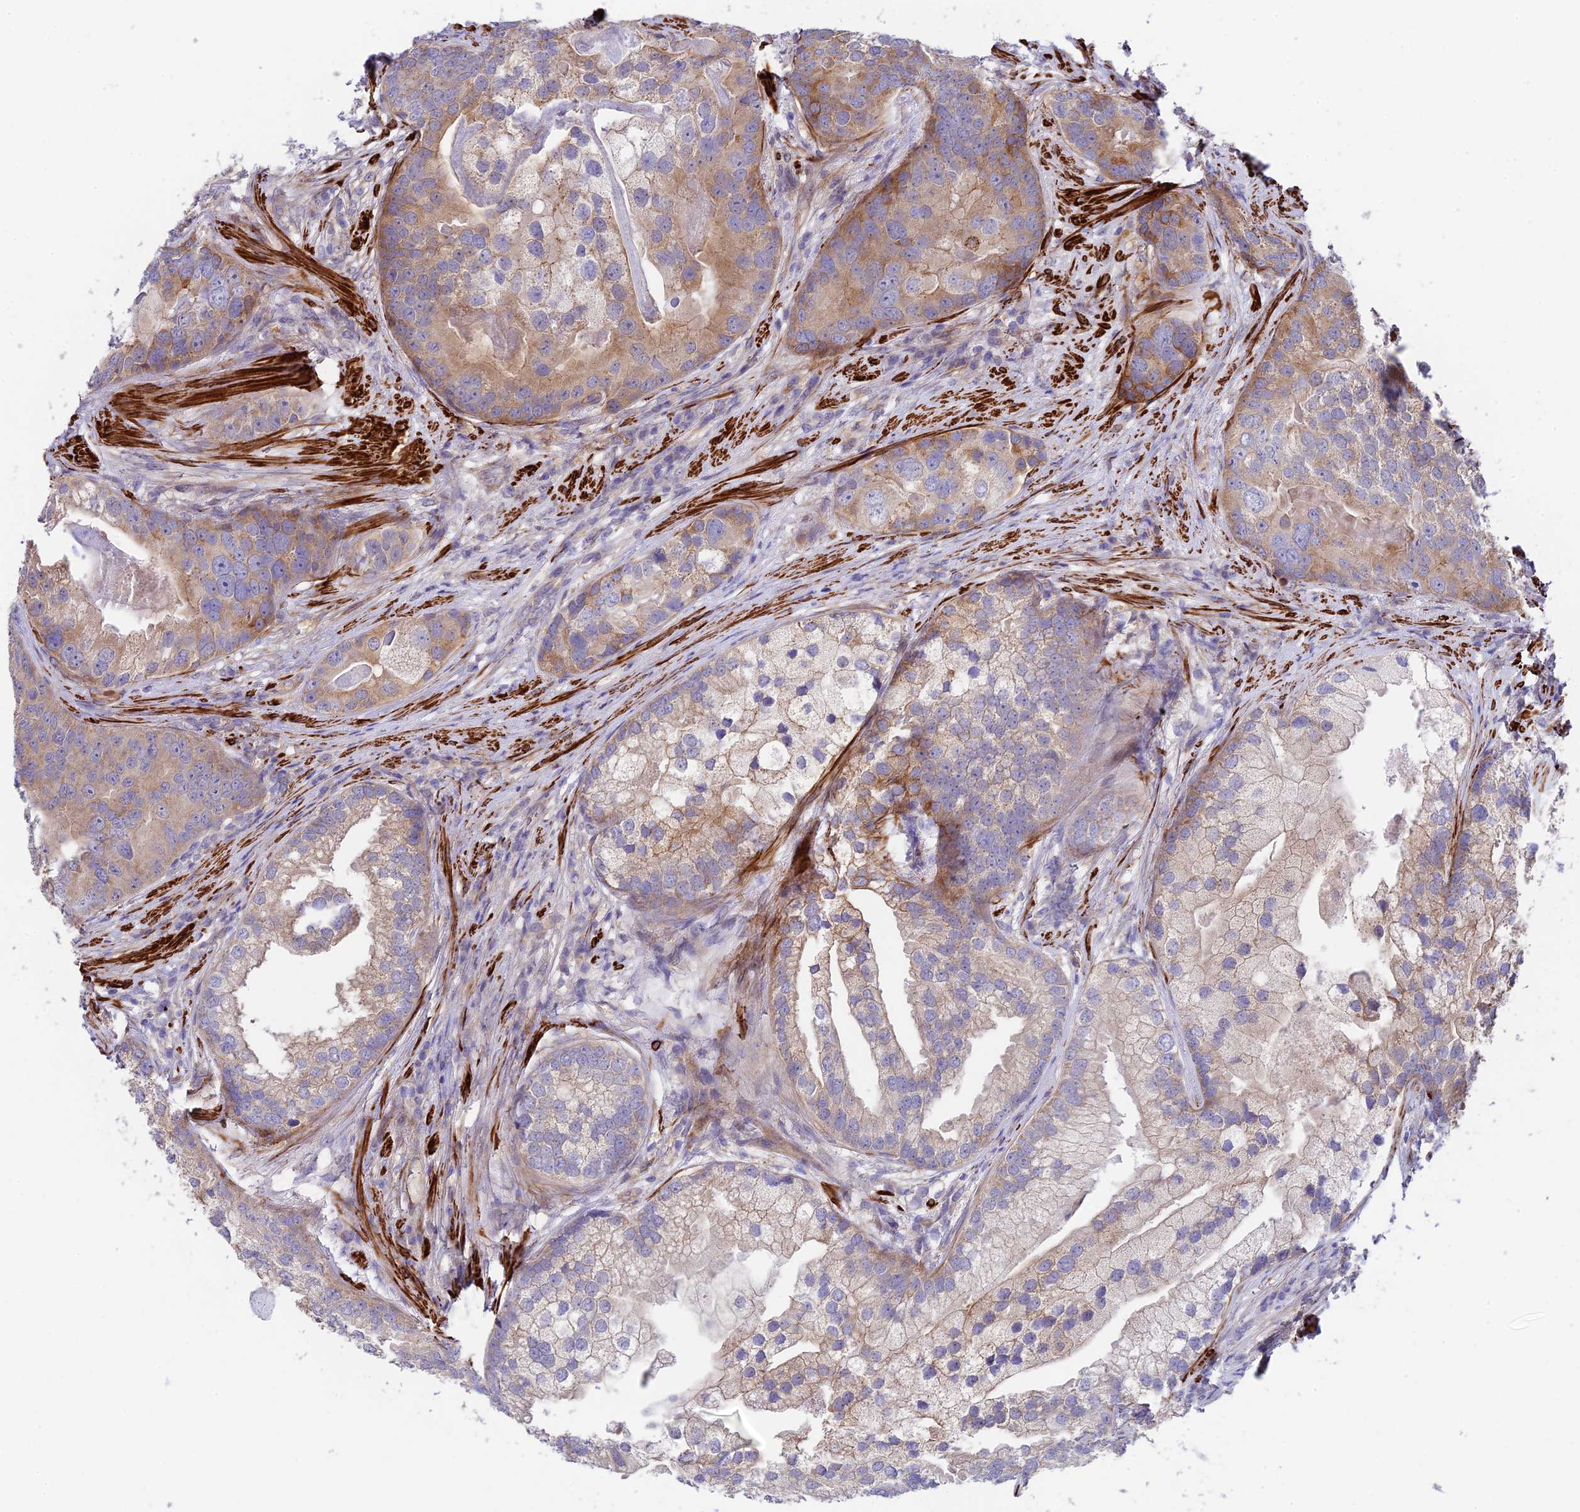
{"staining": {"intensity": "moderate", "quantity": "25%-75%", "location": "cytoplasmic/membranous"}, "tissue": "prostate cancer", "cell_type": "Tumor cells", "image_type": "cancer", "snomed": [{"axis": "morphology", "description": "Adenocarcinoma, High grade"}, {"axis": "topography", "description": "Prostate"}], "caption": "This is an image of immunohistochemistry staining of prostate cancer (adenocarcinoma (high-grade)), which shows moderate positivity in the cytoplasmic/membranous of tumor cells.", "gene": "ANKRD50", "patient": {"sex": "male", "age": 62}}